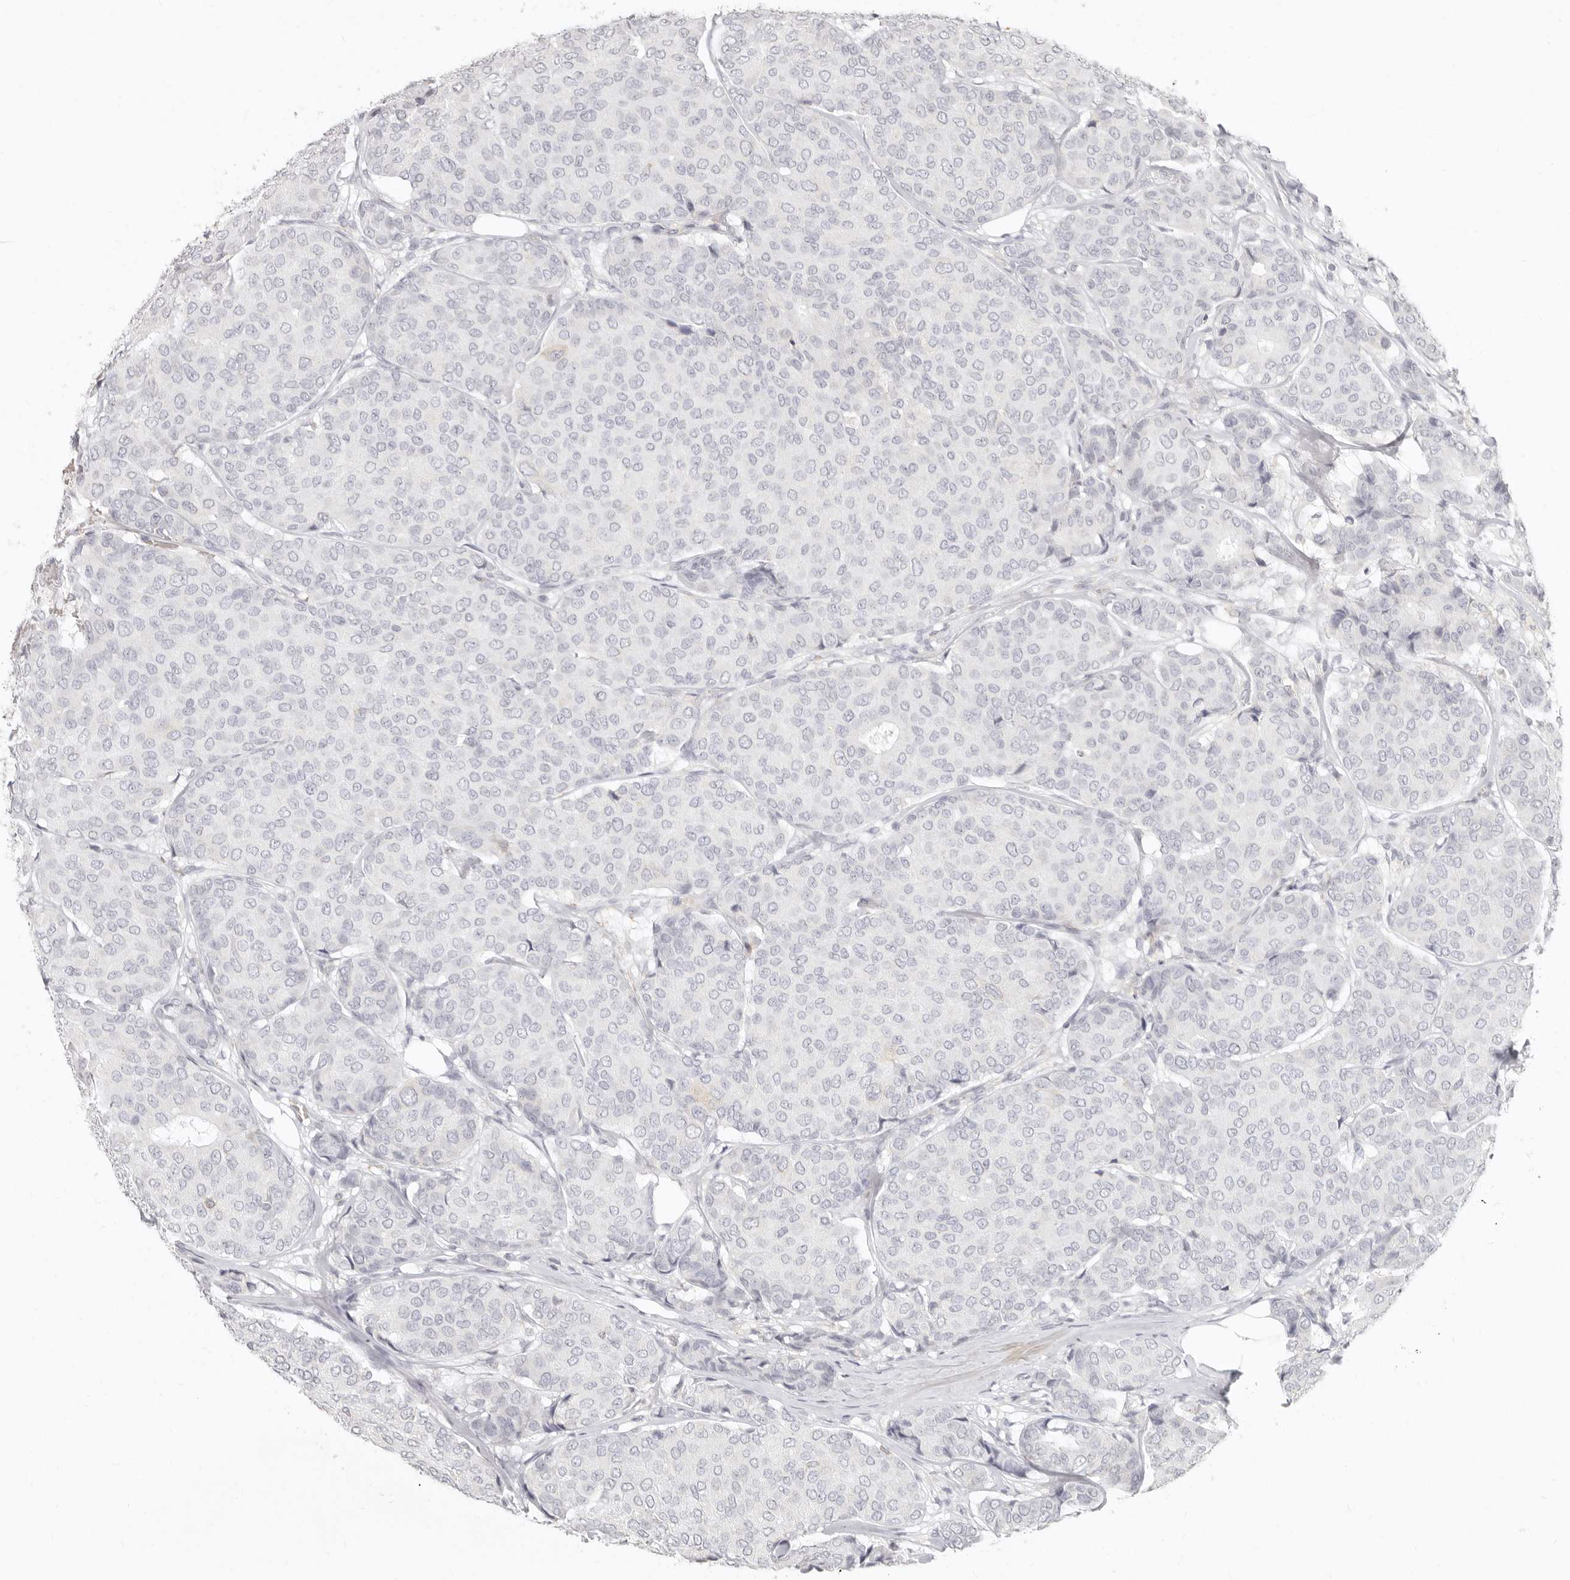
{"staining": {"intensity": "negative", "quantity": "none", "location": "none"}, "tissue": "breast cancer", "cell_type": "Tumor cells", "image_type": "cancer", "snomed": [{"axis": "morphology", "description": "Duct carcinoma"}, {"axis": "topography", "description": "Breast"}], "caption": "This is an immunohistochemistry photomicrograph of human breast intraductal carcinoma. There is no staining in tumor cells.", "gene": "NIBAN1", "patient": {"sex": "female", "age": 75}}